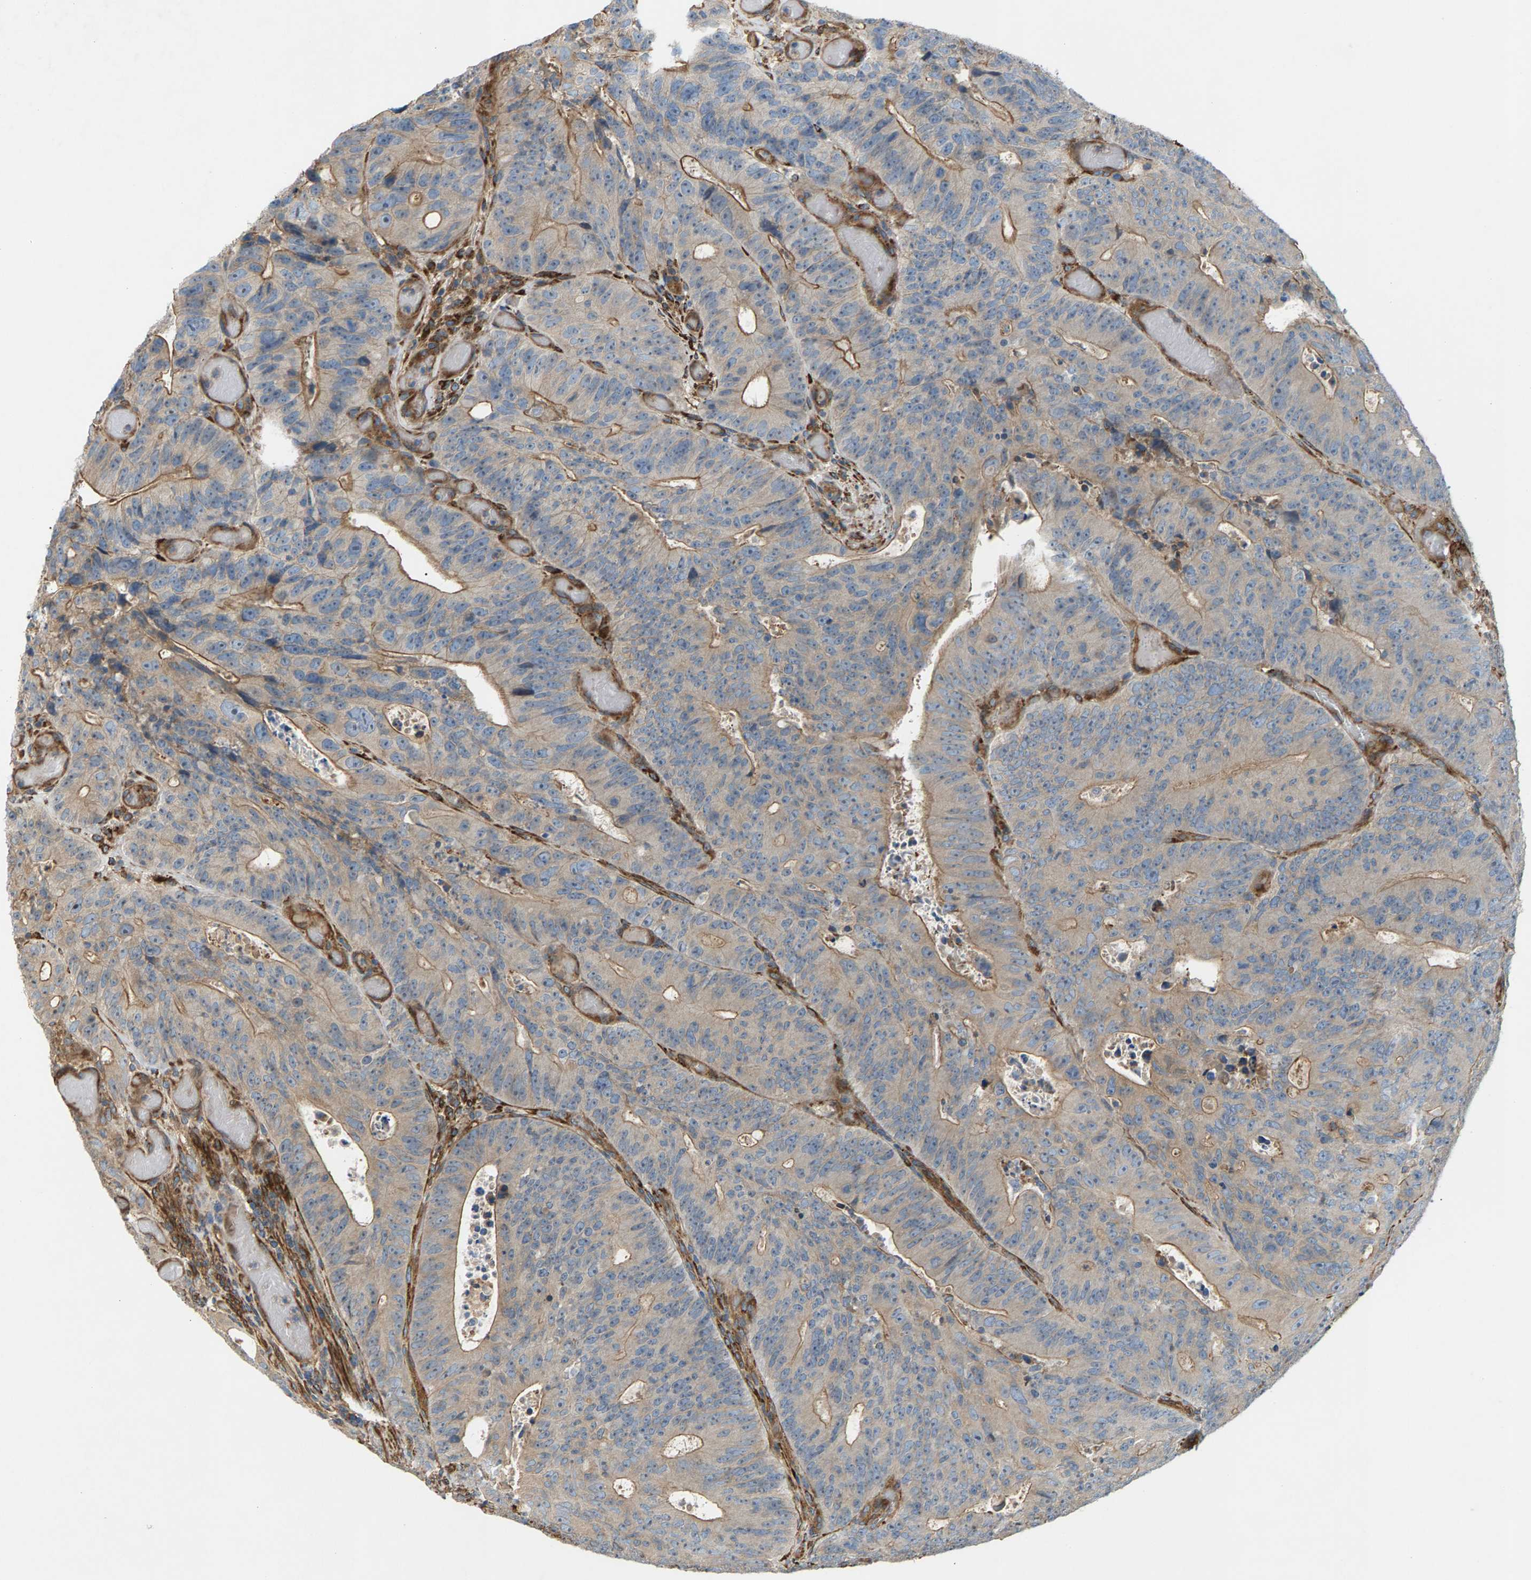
{"staining": {"intensity": "moderate", "quantity": "<25%", "location": "cytoplasmic/membranous"}, "tissue": "colorectal cancer", "cell_type": "Tumor cells", "image_type": "cancer", "snomed": [{"axis": "morphology", "description": "Adenocarcinoma, NOS"}, {"axis": "topography", "description": "Colon"}], "caption": "A photomicrograph showing moderate cytoplasmic/membranous expression in approximately <25% of tumor cells in colorectal cancer (adenocarcinoma), as visualized by brown immunohistochemical staining.", "gene": "PDCL", "patient": {"sex": "male", "age": 87}}